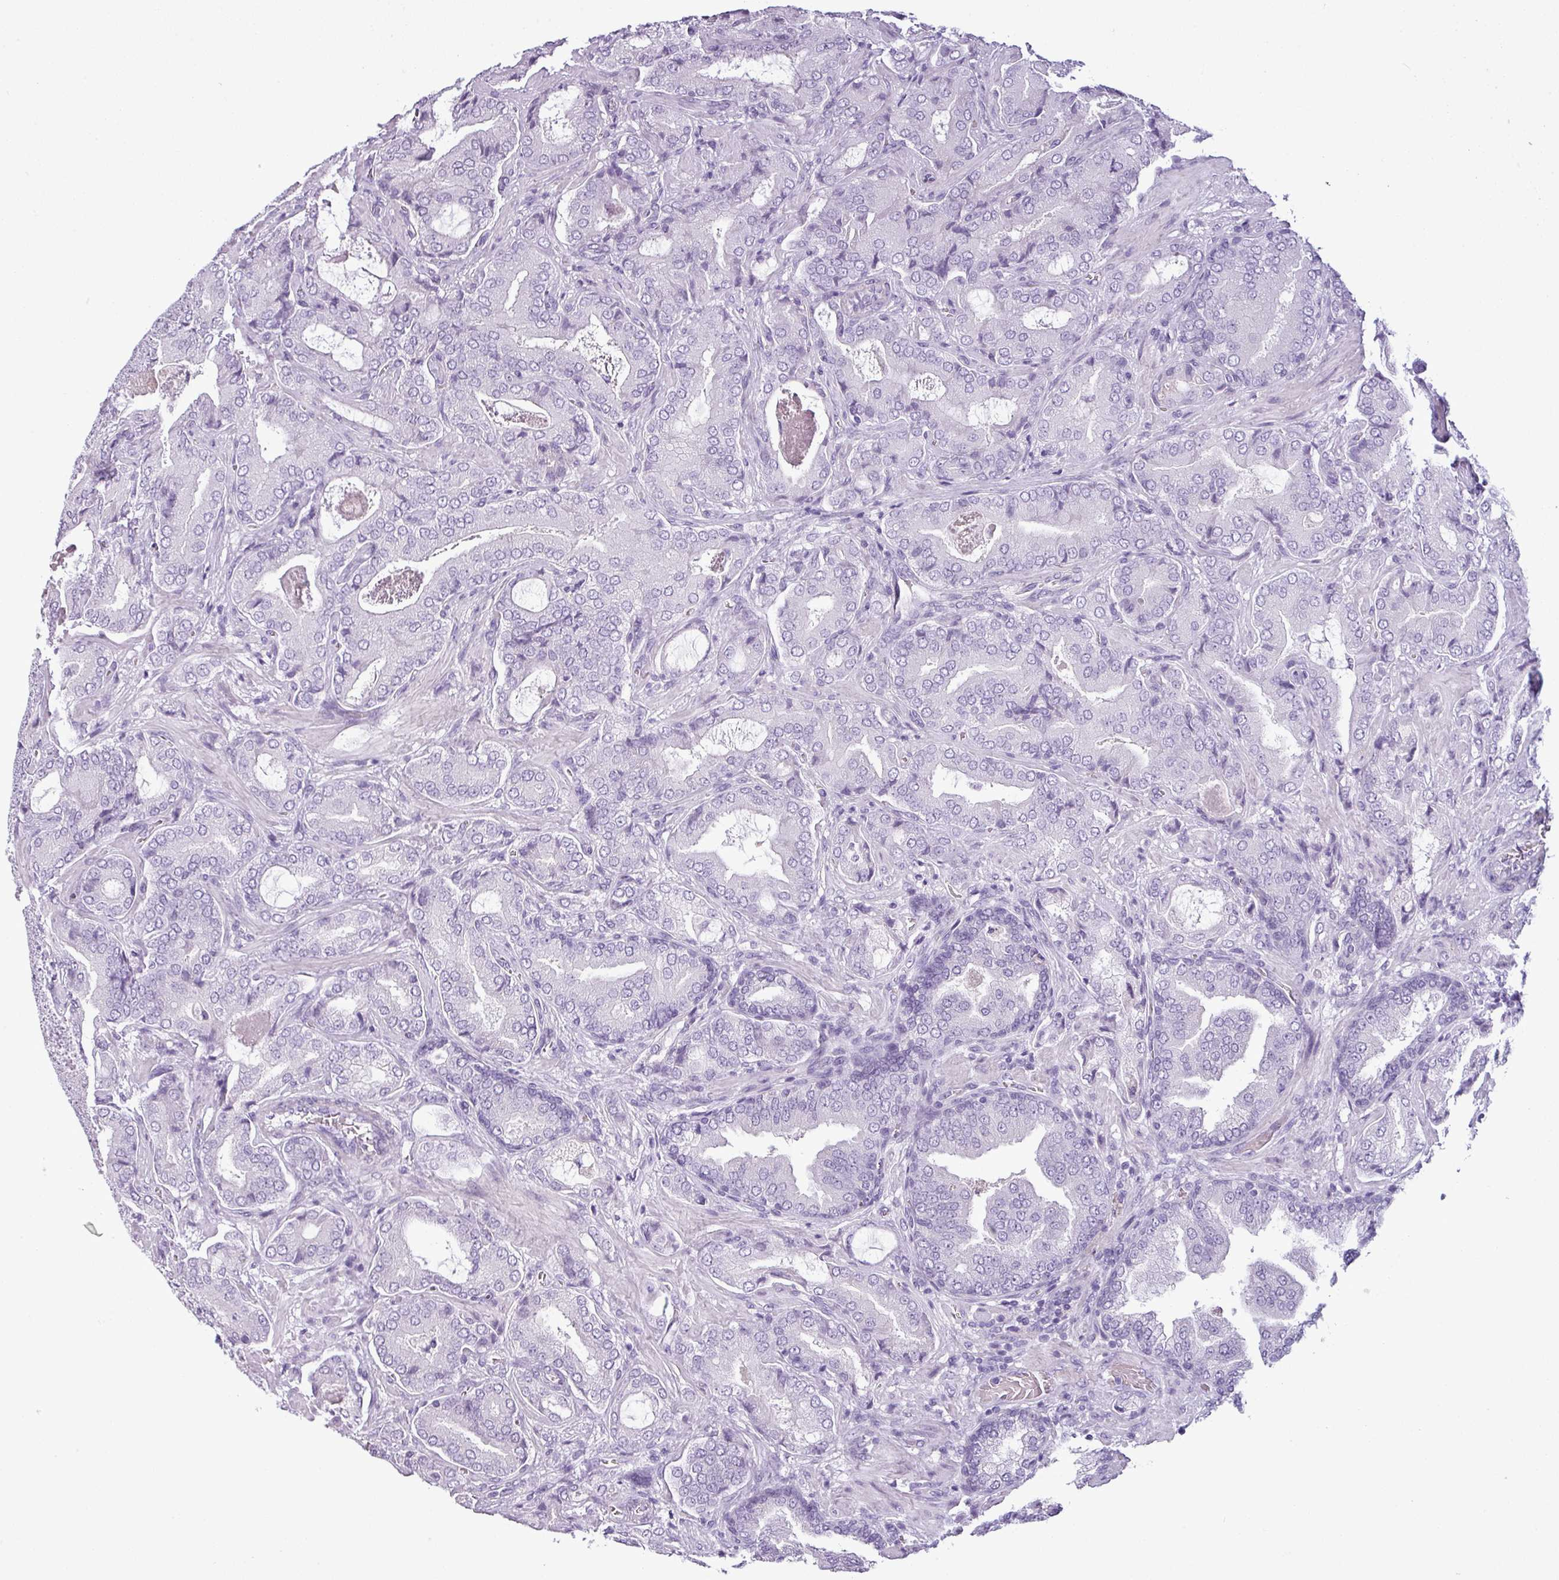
{"staining": {"intensity": "negative", "quantity": "none", "location": "none"}, "tissue": "prostate cancer", "cell_type": "Tumor cells", "image_type": "cancer", "snomed": [{"axis": "morphology", "description": "Adenocarcinoma, High grade"}, {"axis": "topography", "description": "Prostate"}], "caption": "Human adenocarcinoma (high-grade) (prostate) stained for a protein using immunohistochemistry (IHC) demonstrates no expression in tumor cells.", "gene": "CDH16", "patient": {"sex": "male", "age": 68}}